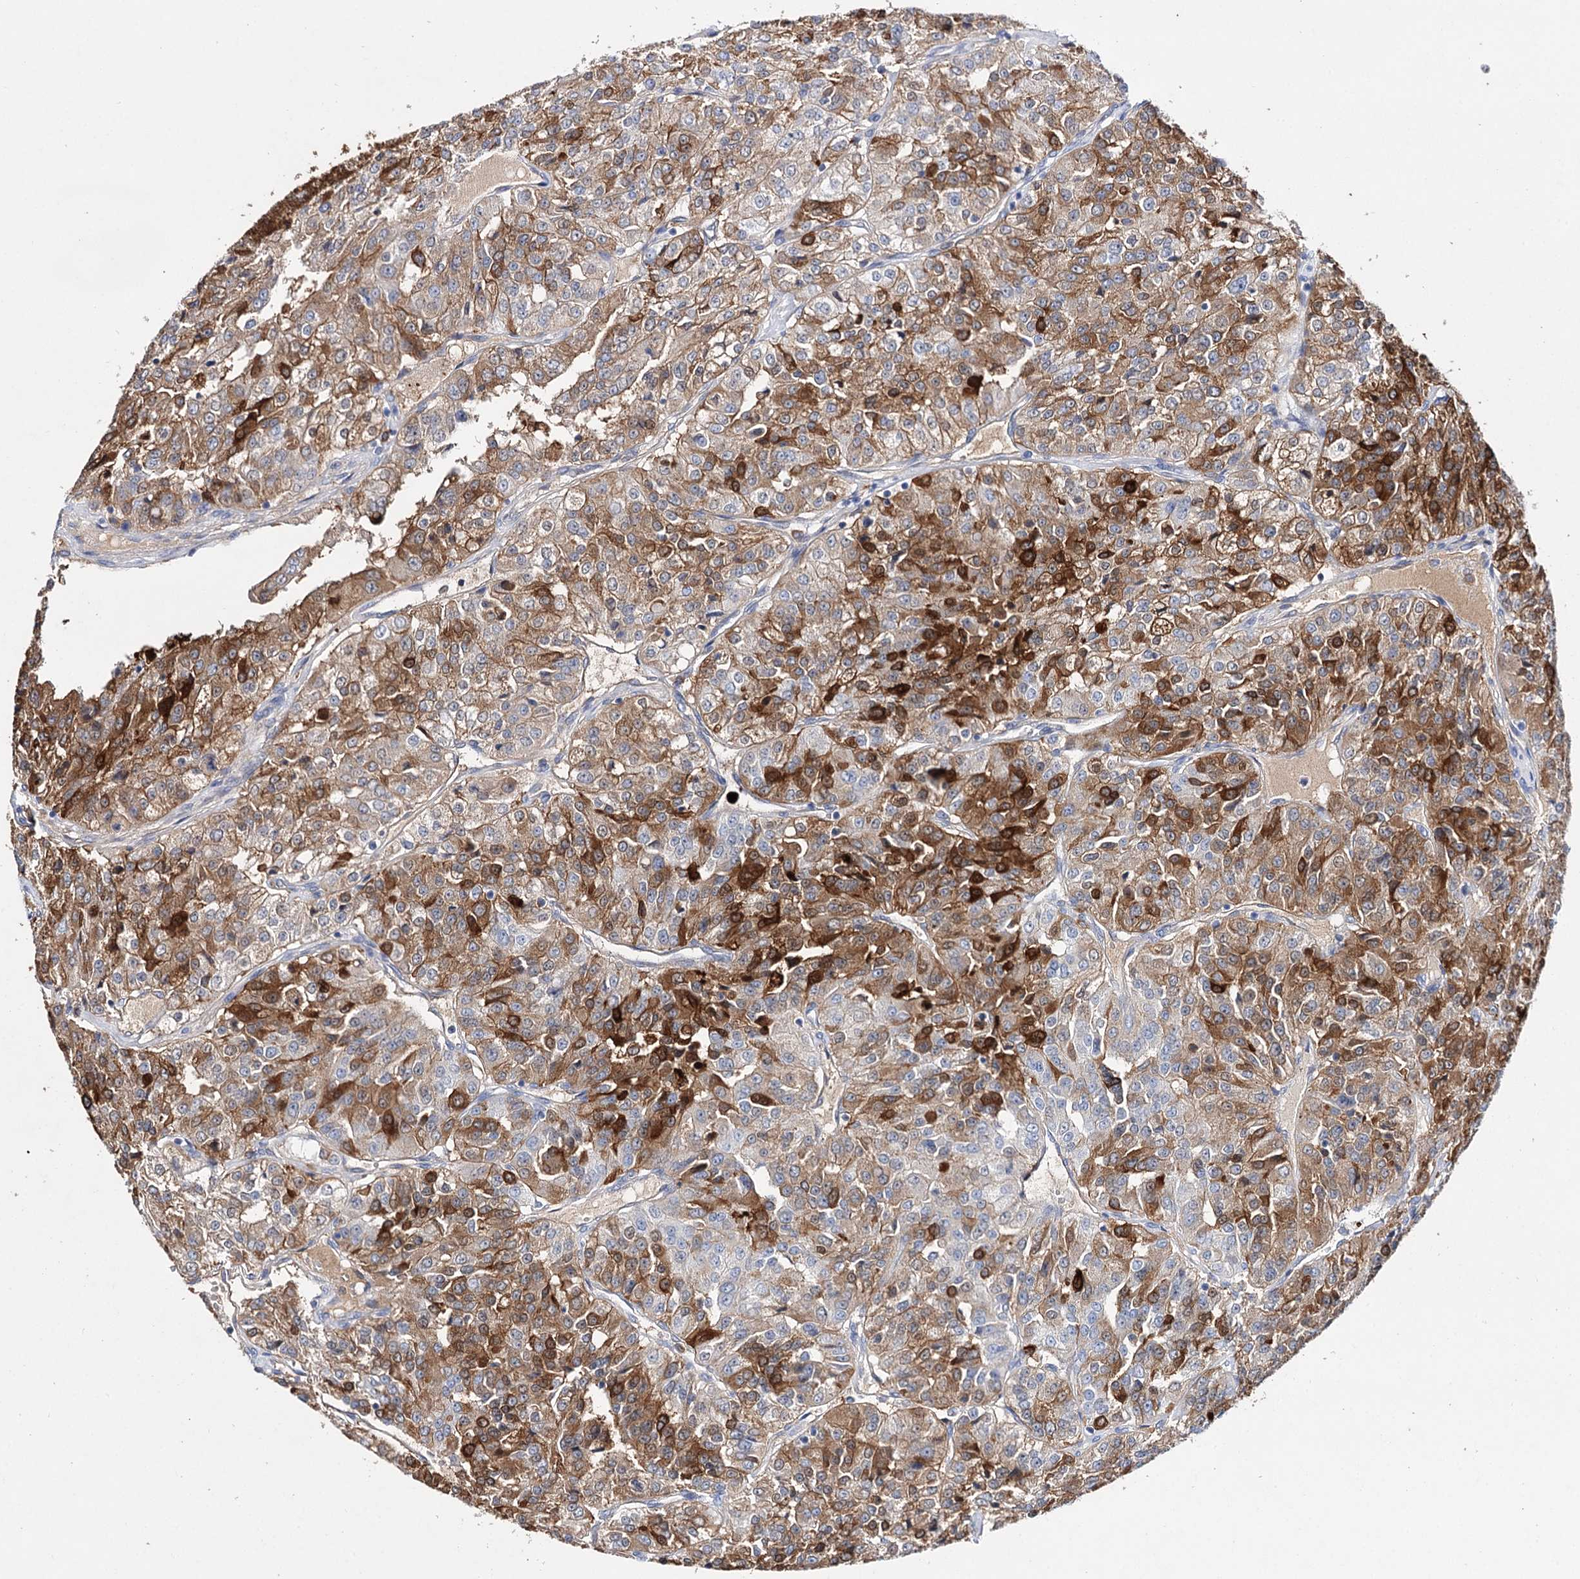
{"staining": {"intensity": "strong", "quantity": "25%-75%", "location": "cytoplasmic/membranous"}, "tissue": "renal cancer", "cell_type": "Tumor cells", "image_type": "cancer", "snomed": [{"axis": "morphology", "description": "Adenocarcinoma, NOS"}, {"axis": "topography", "description": "Kidney"}], "caption": "This image displays immunohistochemistry (IHC) staining of renal cancer (adenocarcinoma), with high strong cytoplasmic/membranous expression in about 25%-75% of tumor cells.", "gene": "CFAP46", "patient": {"sex": "female", "age": 63}}